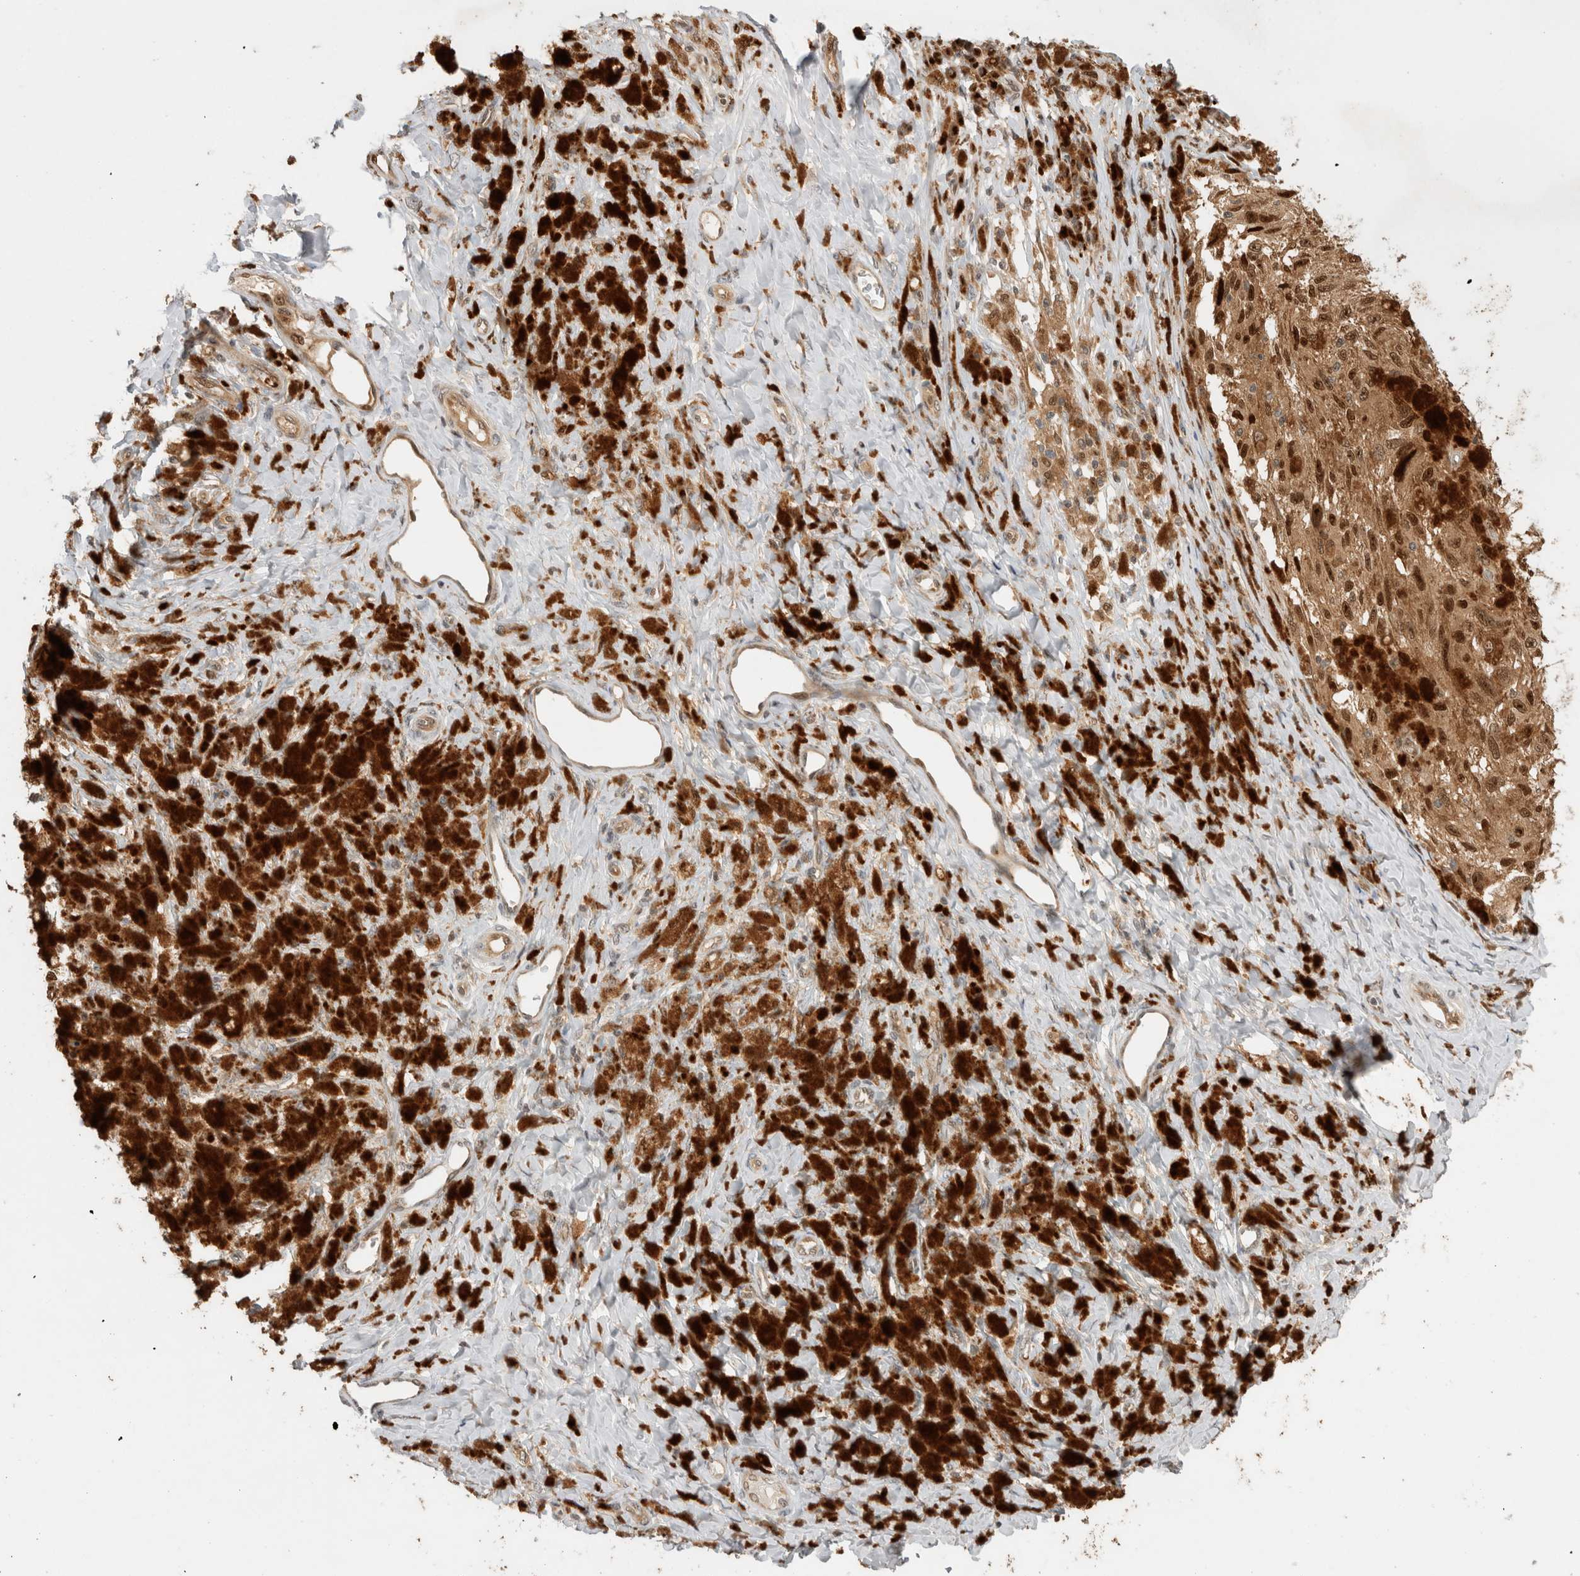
{"staining": {"intensity": "moderate", "quantity": ">75%", "location": "cytoplasmic/membranous,nuclear"}, "tissue": "melanoma", "cell_type": "Tumor cells", "image_type": "cancer", "snomed": [{"axis": "morphology", "description": "Malignant melanoma, NOS"}, {"axis": "topography", "description": "Skin"}], "caption": "Human melanoma stained with a brown dye exhibits moderate cytoplasmic/membranous and nuclear positive positivity in approximately >75% of tumor cells.", "gene": "OTUD6B", "patient": {"sex": "female", "age": 73}}